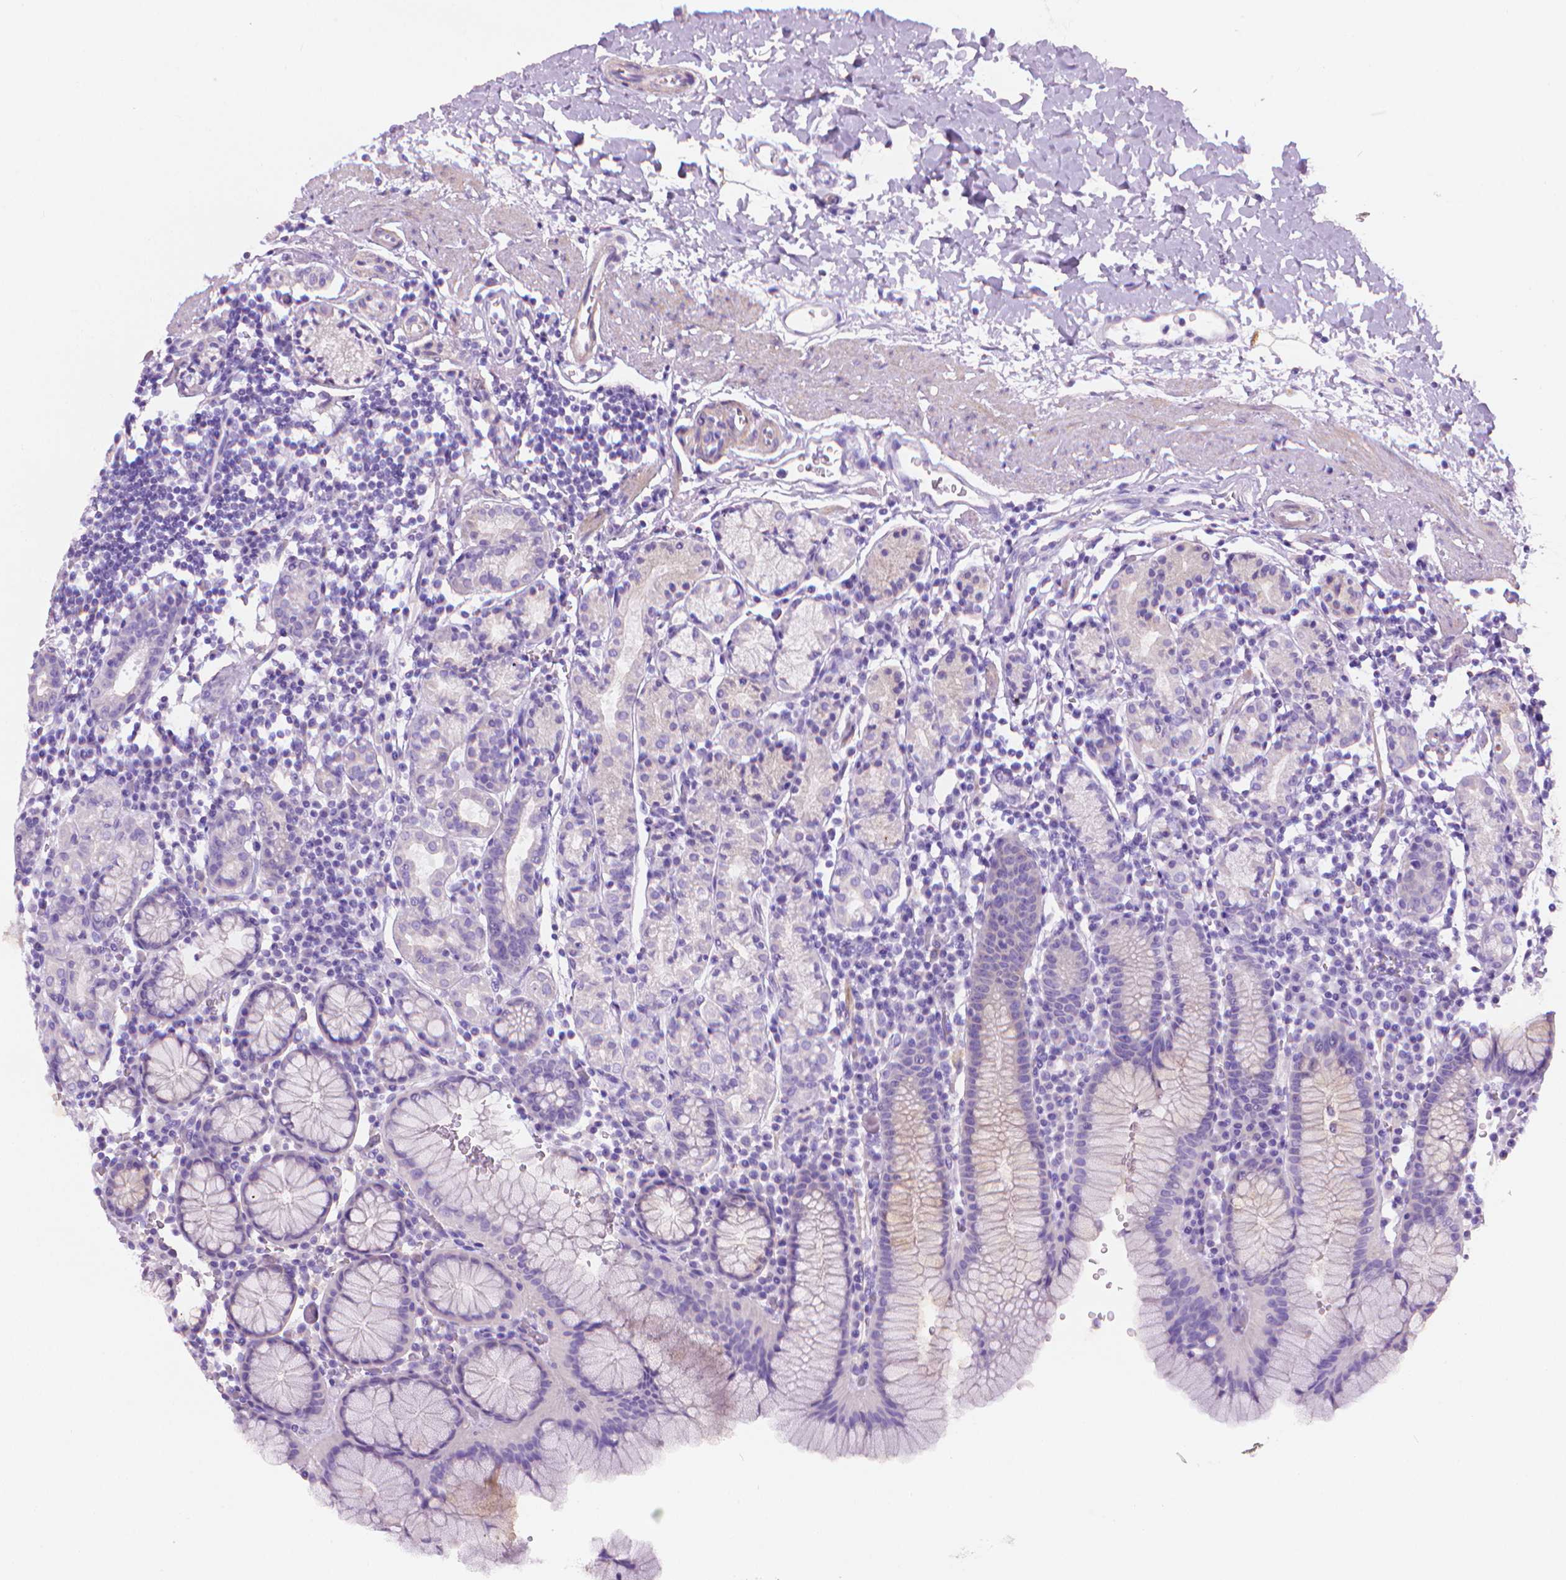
{"staining": {"intensity": "weak", "quantity": "<25%", "location": "cytoplasmic/membranous"}, "tissue": "stomach", "cell_type": "Glandular cells", "image_type": "normal", "snomed": [{"axis": "morphology", "description": "Normal tissue, NOS"}, {"axis": "topography", "description": "Stomach, upper"}, {"axis": "topography", "description": "Stomach"}], "caption": "IHC of unremarkable human stomach shows no positivity in glandular cells.", "gene": "FASN", "patient": {"sex": "male", "age": 62}}